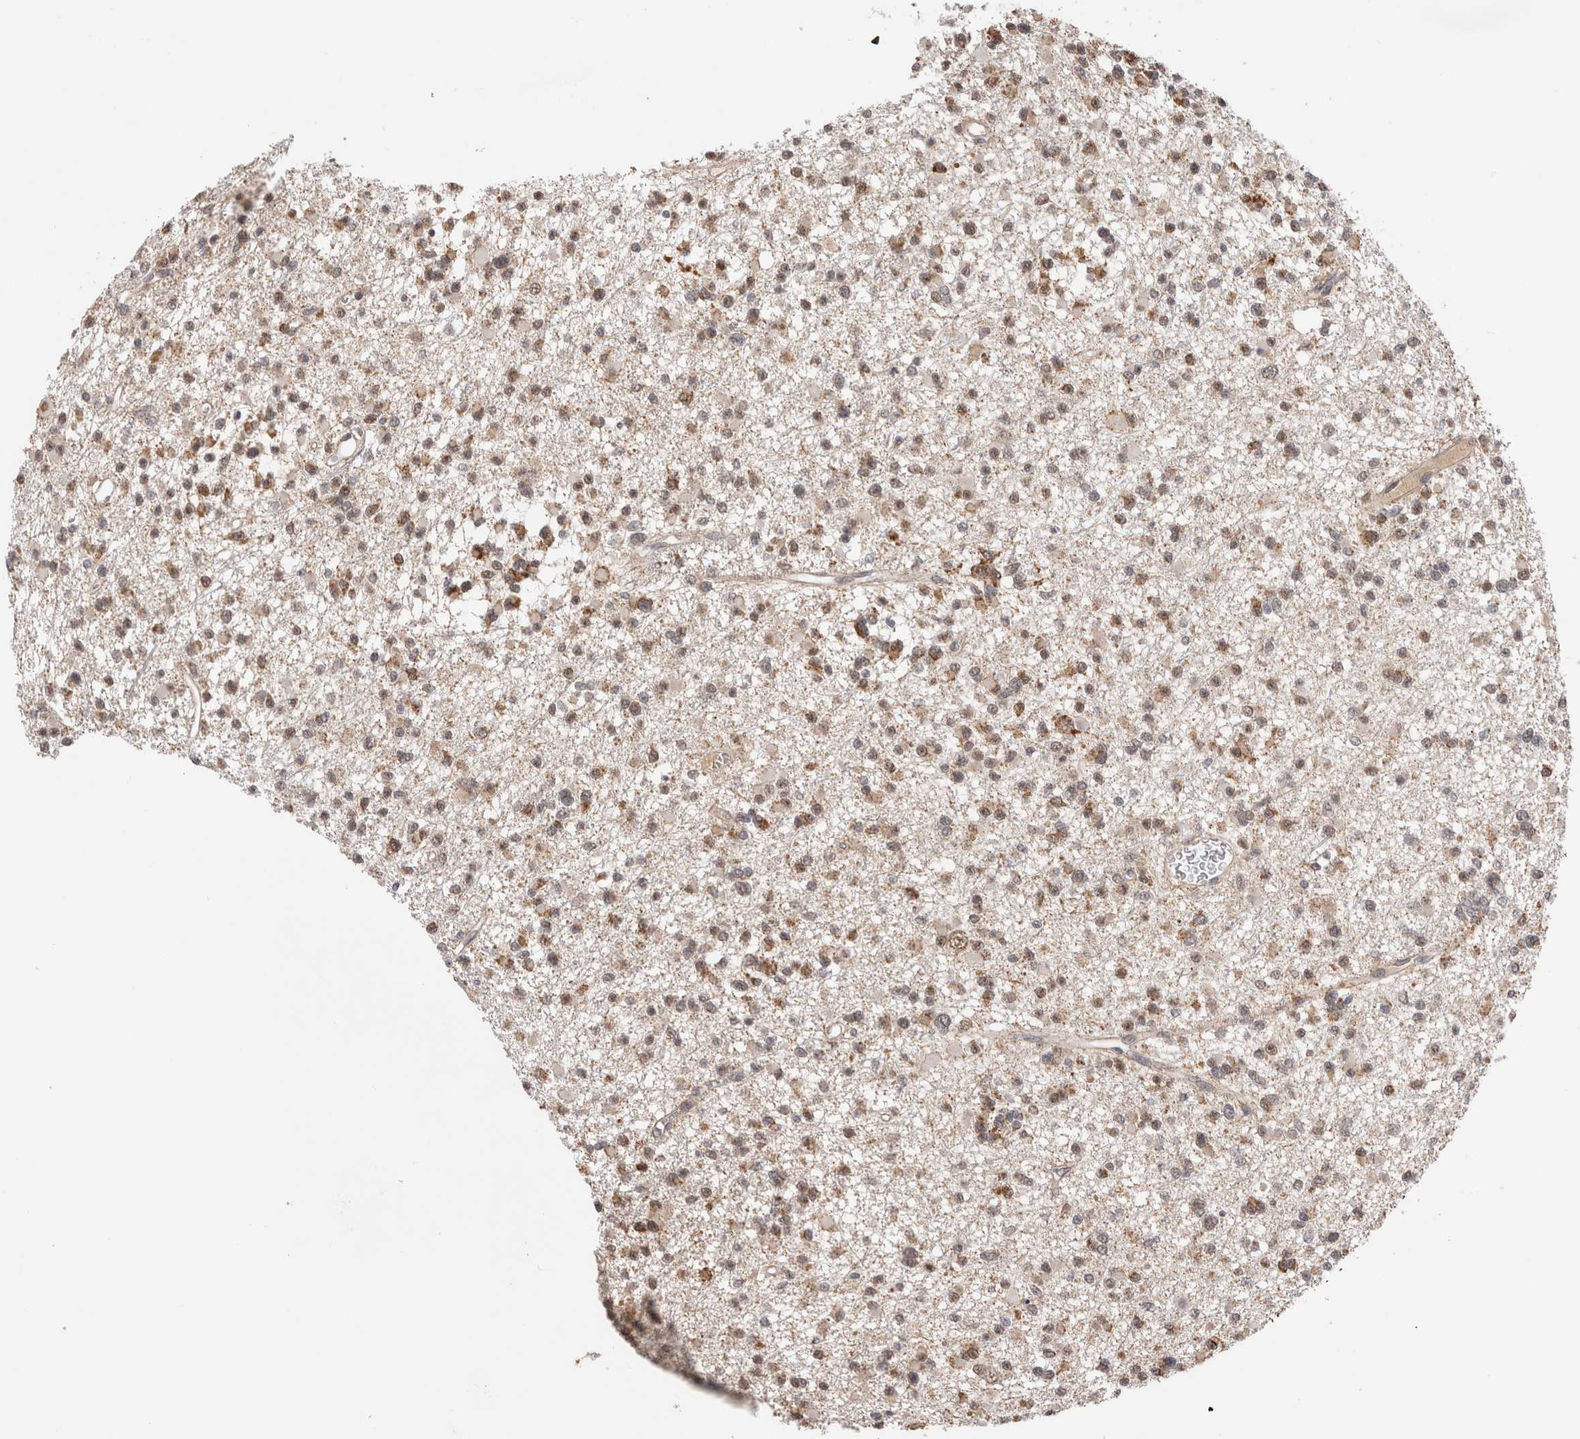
{"staining": {"intensity": "moderate", "quantity": "25%-75%", "location": "cytoplasmic/membranous,nuclear"}, "tissue": "glioma", "cell_type": "Tumor cells", "image_type": "cancer", "snomed": [{"axis": "morphology", "description": "Glioma, malignant, Low grade"}, {"axis": "topography", "description": "Brain"}], "caption": "The immunohistochemical stain shows moderate cytoplasmic/membranous and nuclear expression in tumor cells of malignant low-grade glioma tissue.", "gene": "TMEM65", "patient": {"sex": "female", "age": 22}}